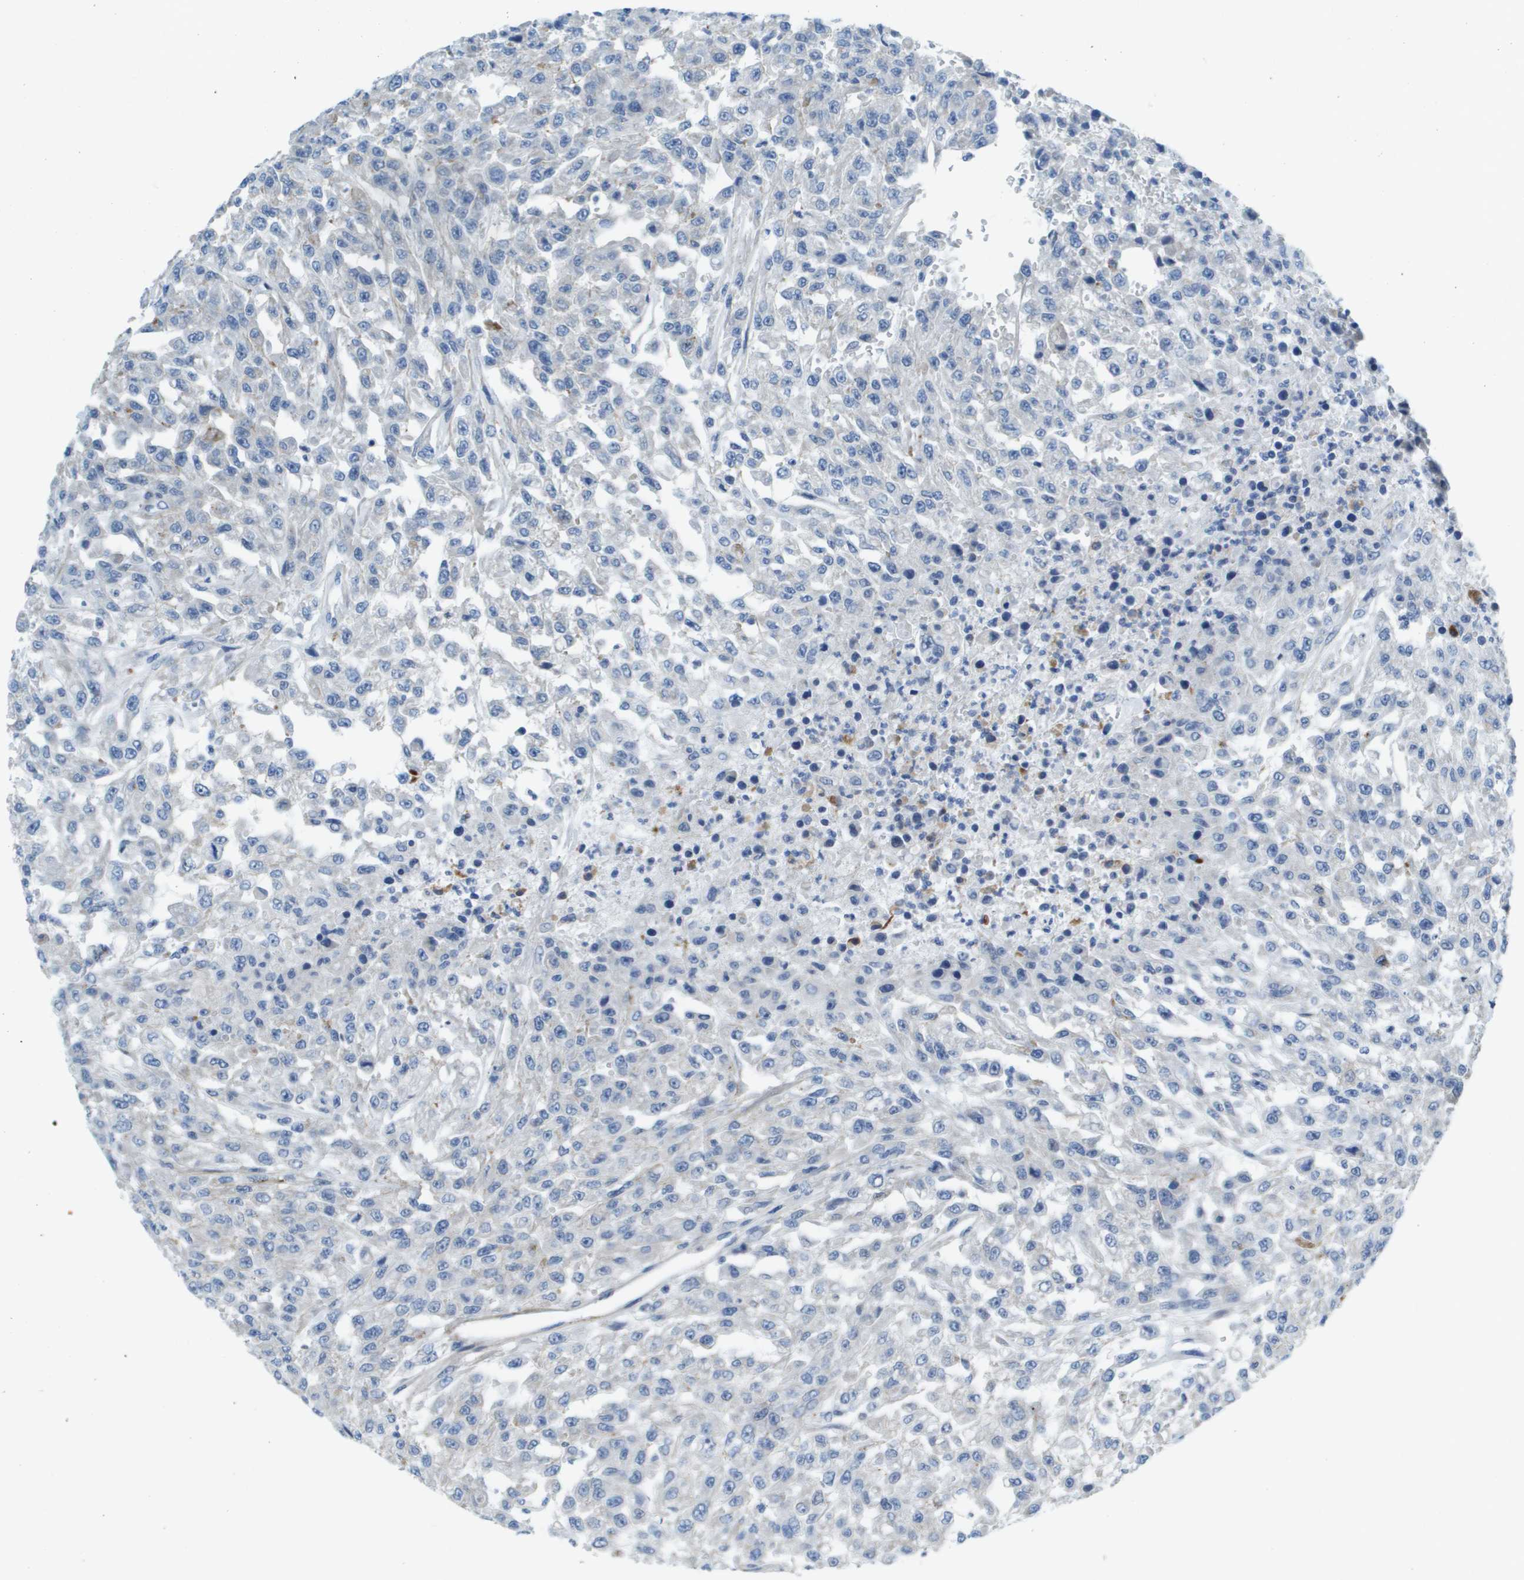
{"staining": {"intensity": "negative", "quantity": "none", "location": "none"}, "tissue": "urothelial cancer", "cell_type": "Tumor cells", "image_type": "cancer", "snomed": [{"axis": "morphology", "description": "Urothelial carcinoma, High grade"}, {"axis": "topography", "description": "Urinary bladder"}], "caption": "There is no significant positivity in tumor cells of urothelial carcinoma (high-grade).", "gene": "SDC1", "patient": {"sex": "male", "age": 46}}